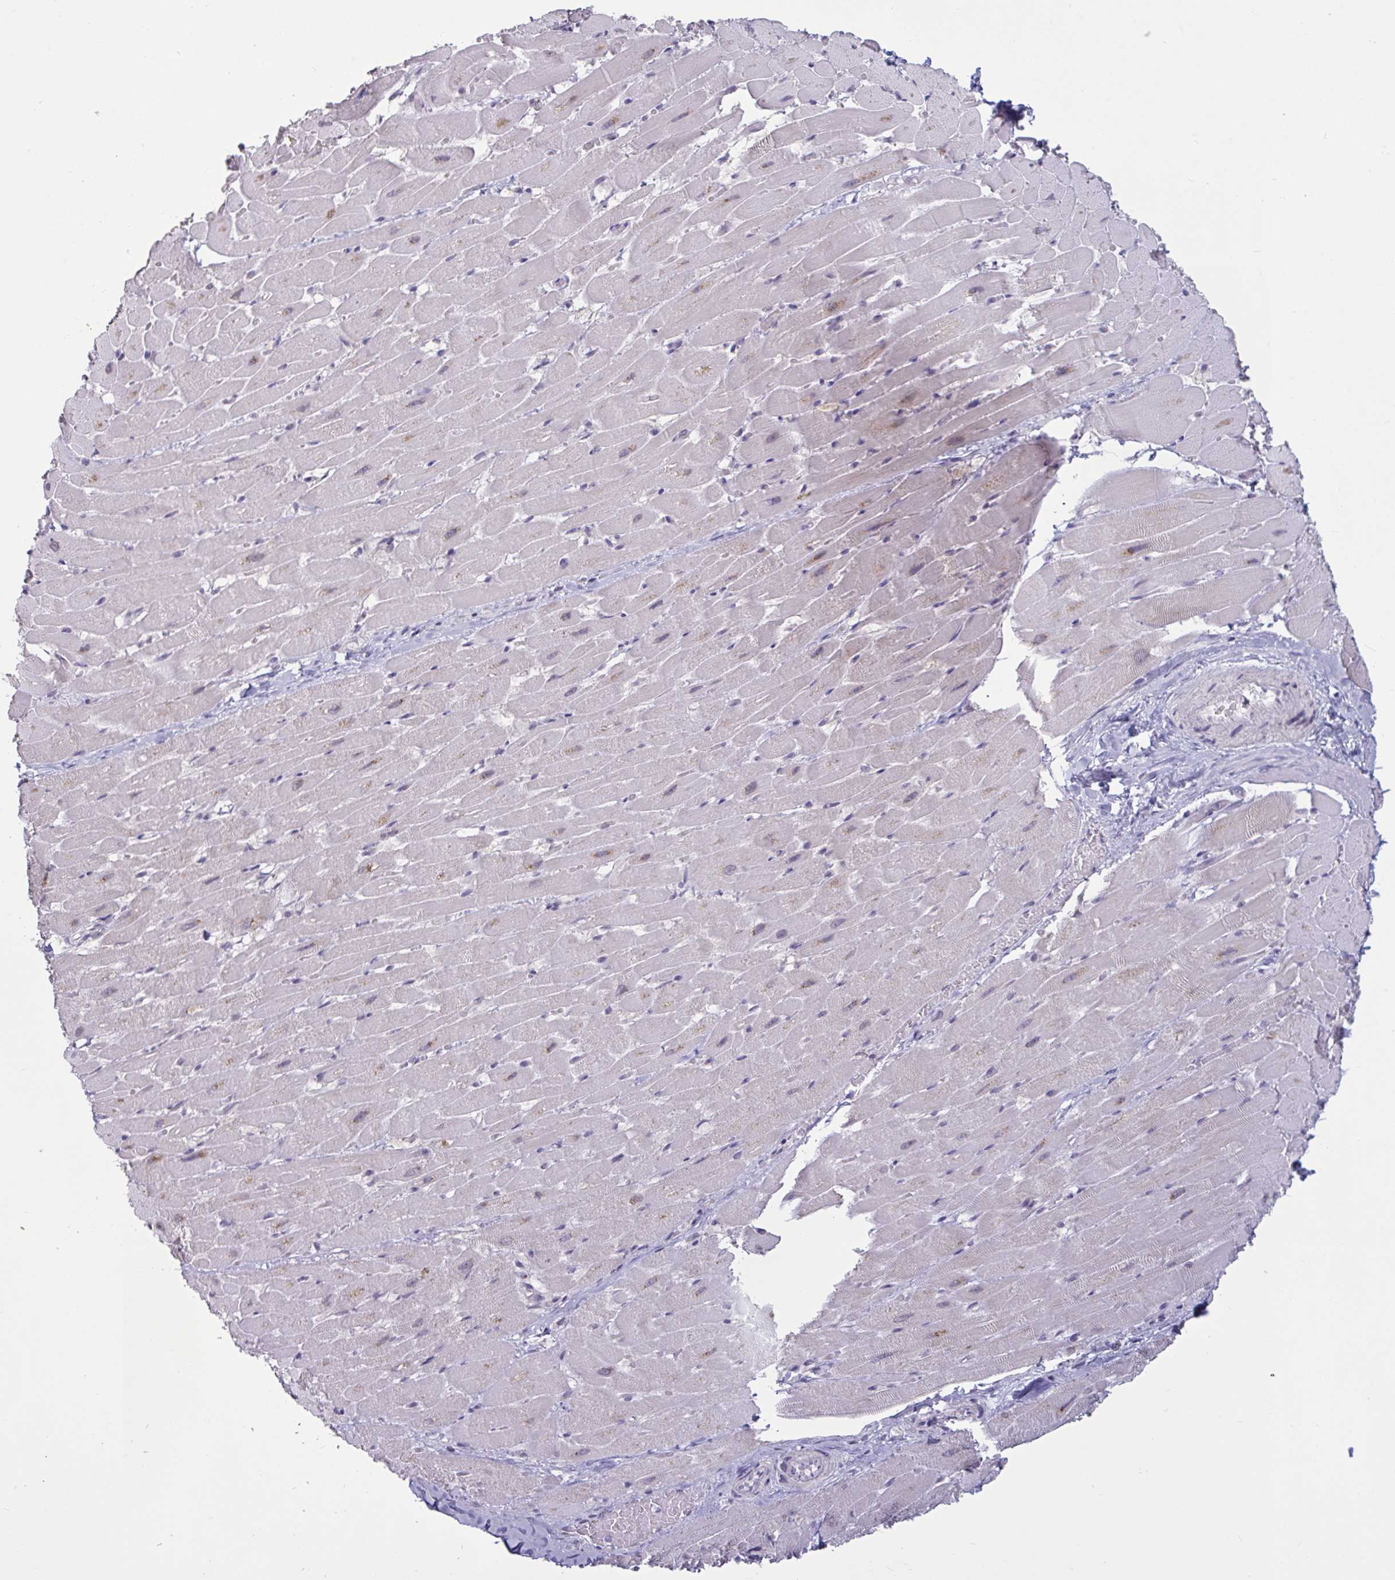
{"staining": {"intensity": "negative", "quantity": "none", "location": "none"}, "tissue": "heart muscle", "cell_type": "Cardiomyocytes", "image_type": "normal", "snomed": [{"axis": "morphology", "description": "Normal tissue, NOS"}, {"axis": "topography", "description": "Heart"}], "caption": "Unremarkable heart muscle was stained to show a protein in brown. There is no significant expression in cardiomyocytes. (Brightfield microscopy of DAB immunohistochemistry (IHC) at high magnification).", "gene": "TBC1D4", "patient": {"sex": "male", "age": 37}}